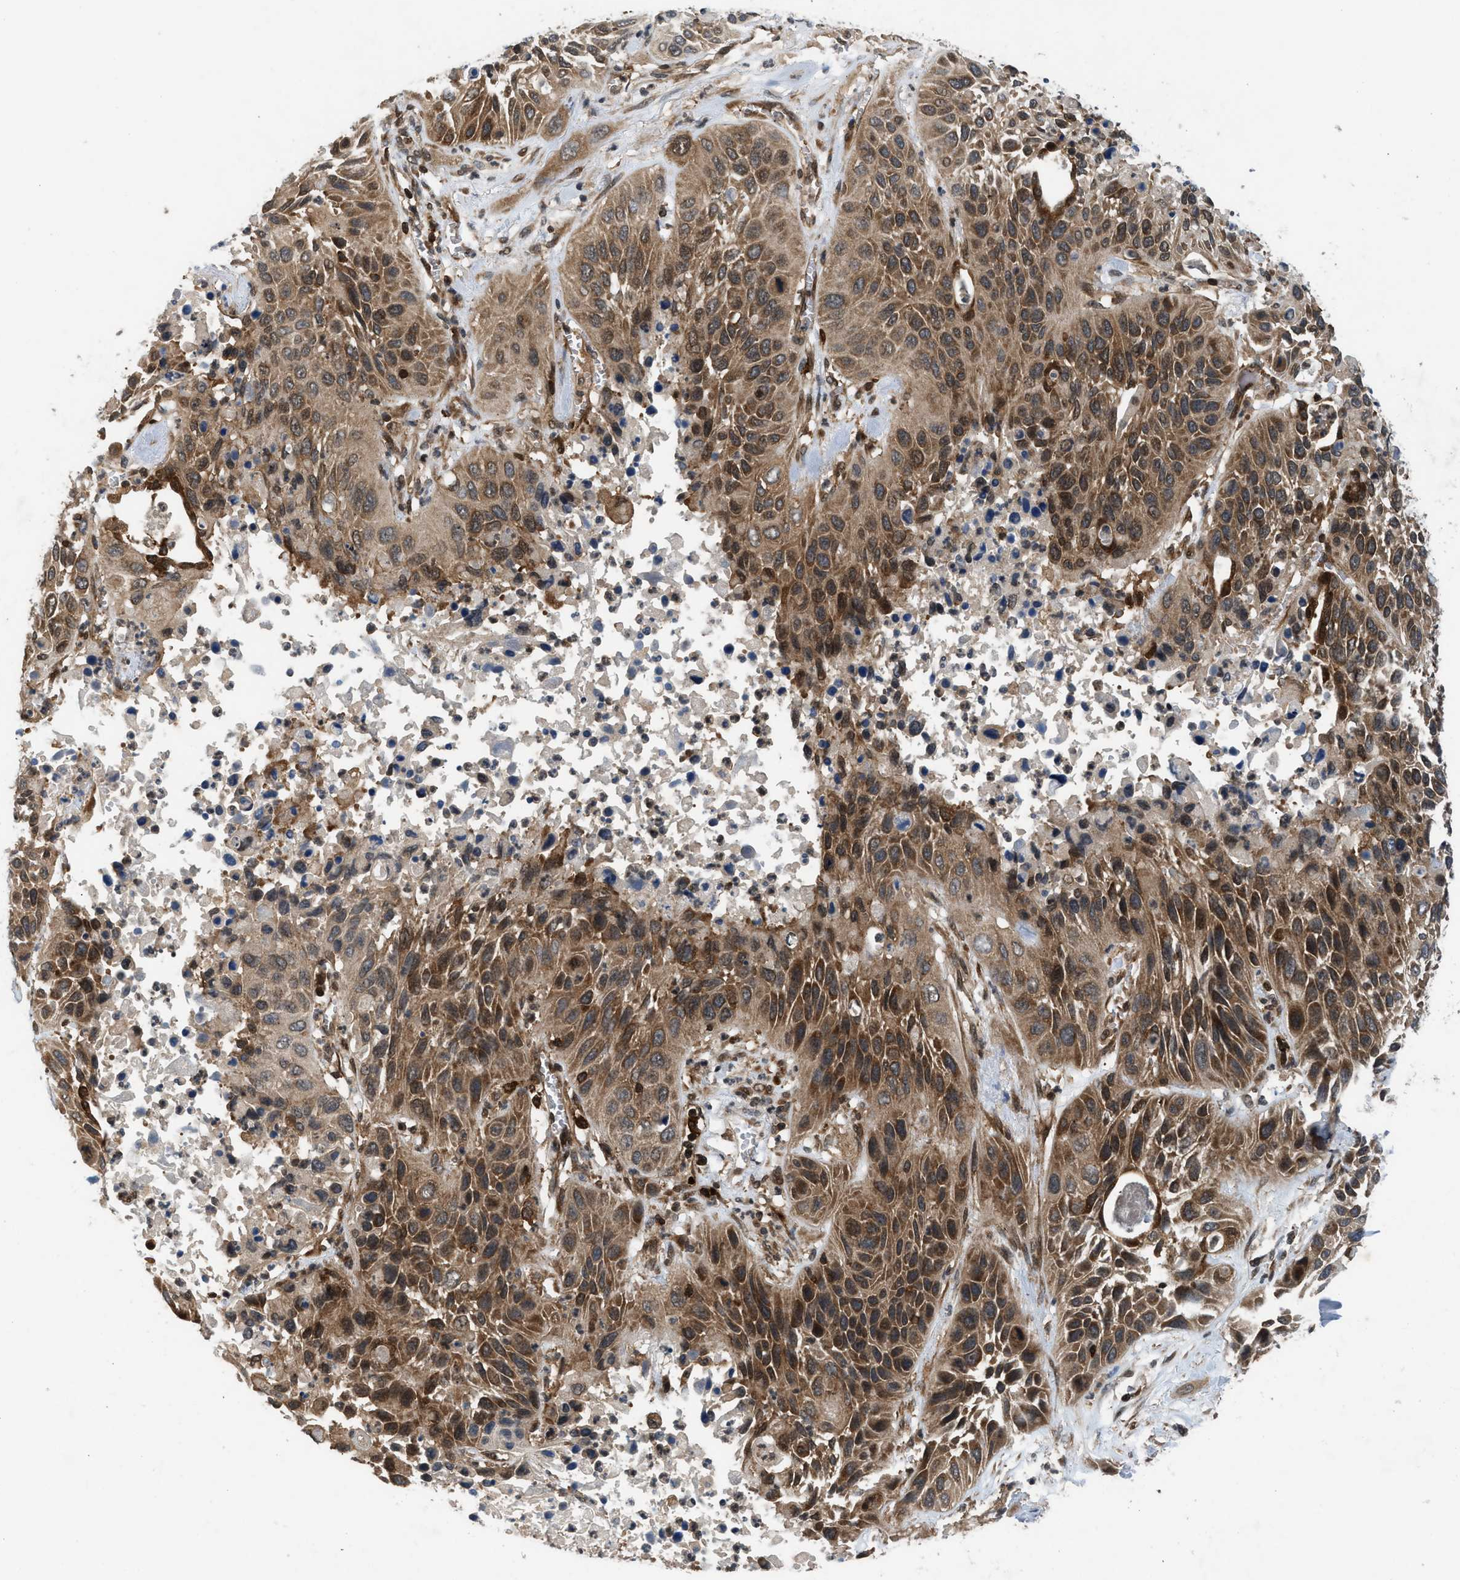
{"staining": {"intensity": "moderate", "quantity": ">75%", "location": "cytoplasmic/membranous"}, "tissue": "lung cancer", "cell_type": "Tumor cells", "image_type": "cancer", "snomed": [{"axis": "morphology", "description": "Squamous cell carcinoma, NOS"}, {"axis": "topography", "description": "Lung"}], "caption": "The micrograph exhibits immunohistochemical staining of lung cancer. There is moderate cytoplasmic/membranous positivity is present in approximately >75% of tumor cells.", "gene": "OXSR1", "patient": {"sex": "female", "age": 76}}